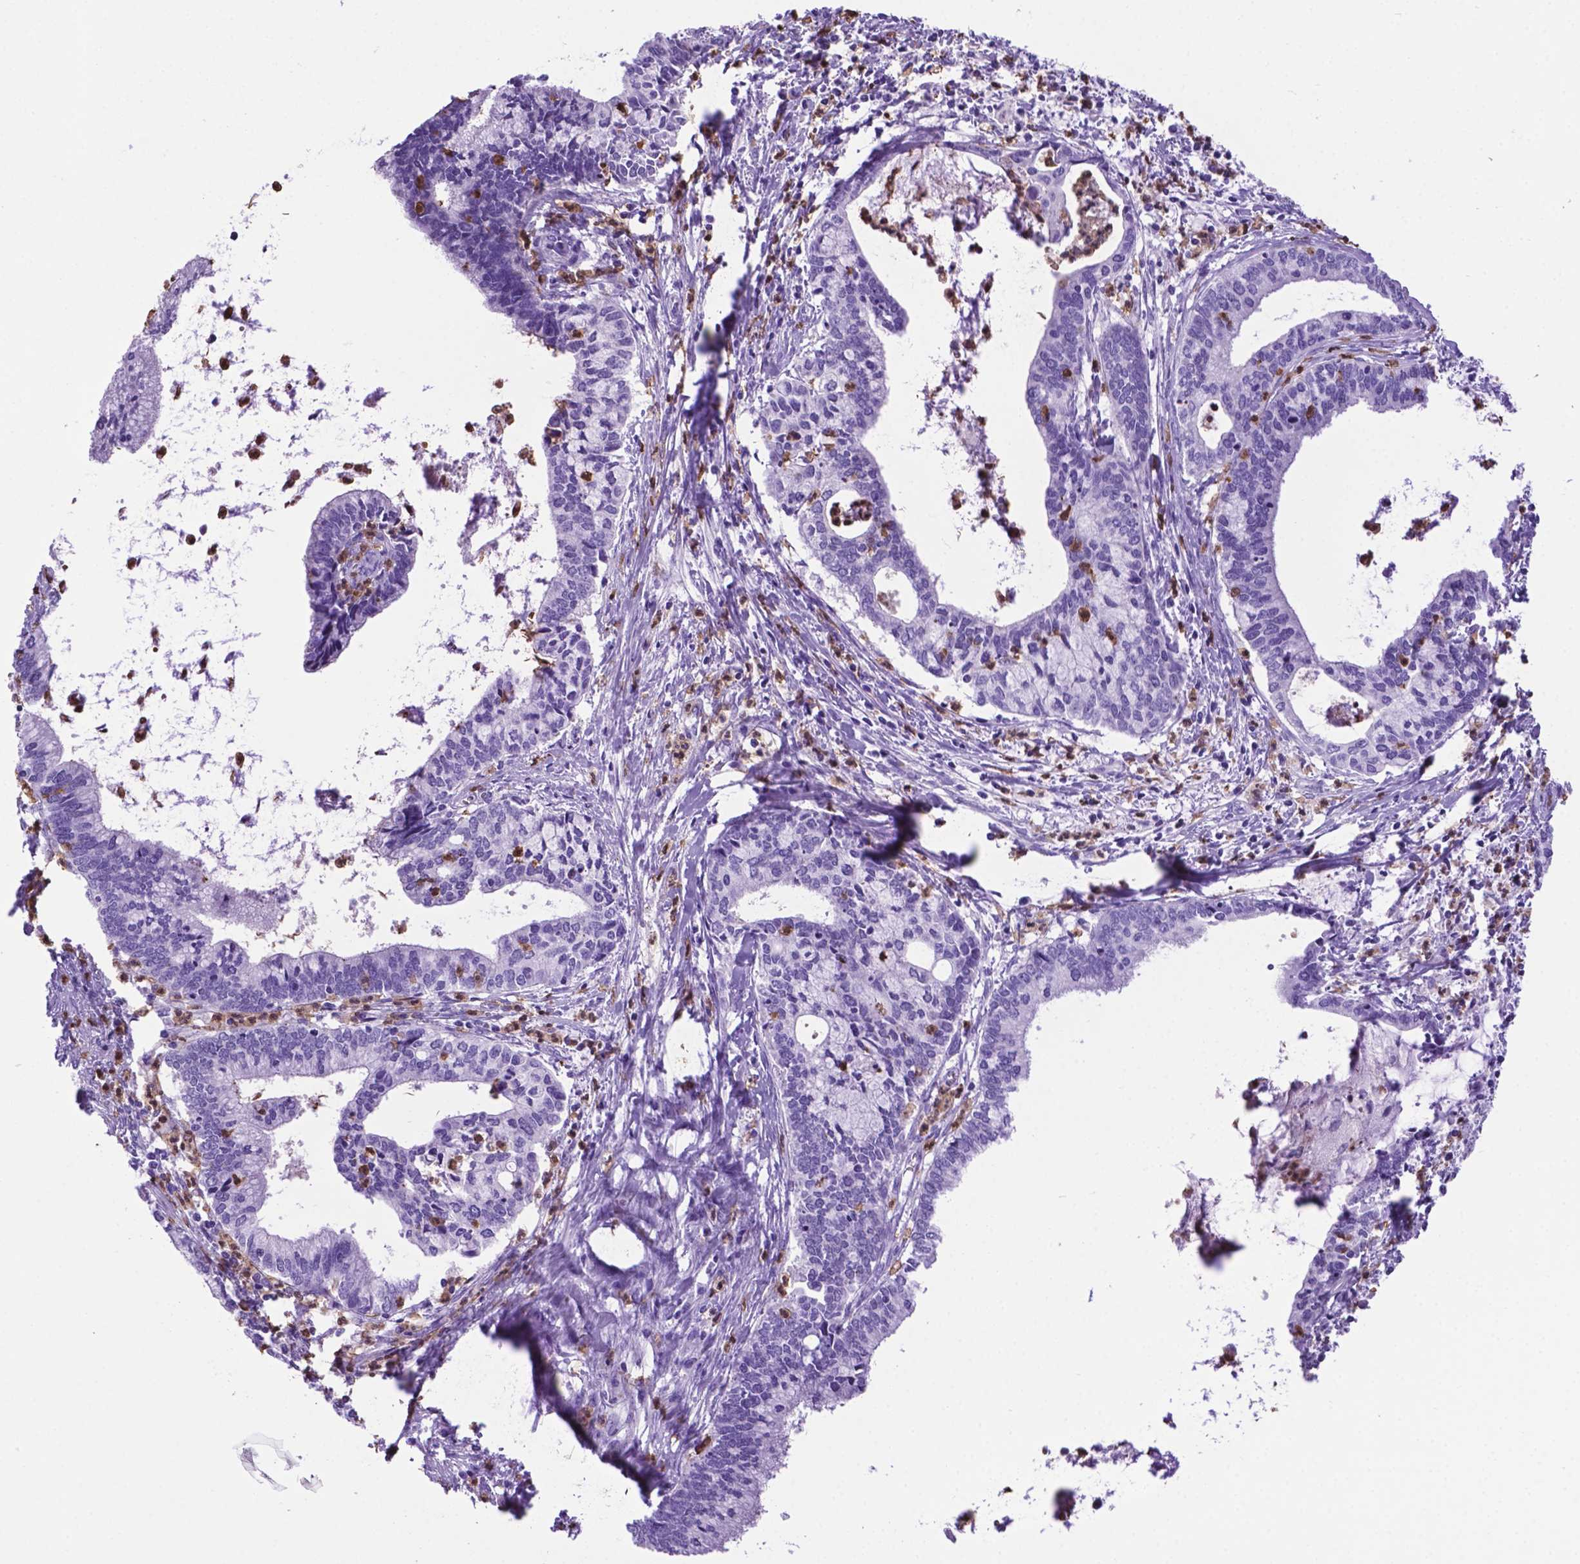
{"staining": {"intensity": "negative", "quantity": "none", "location": "none"}, "tissue": "cervical cancer", "cell_type": "Tumor cells", "image_type": "cancer", "snomed": [{"axis": "morphology", "description": "Adenocarcinoma, NOS"}, {"axis": "topography", "description": "Cervix"}], "caption": "Immunohistochemistry micrograph of neoplastic tissue: human adenocarcinoma (cervical) stained with DAB (3,3'-diaminobenzidine) reveals no significant protein expression in tumor cells.", "gene": "LZTR1", "patient": {"sex": "female", "age": 42}}